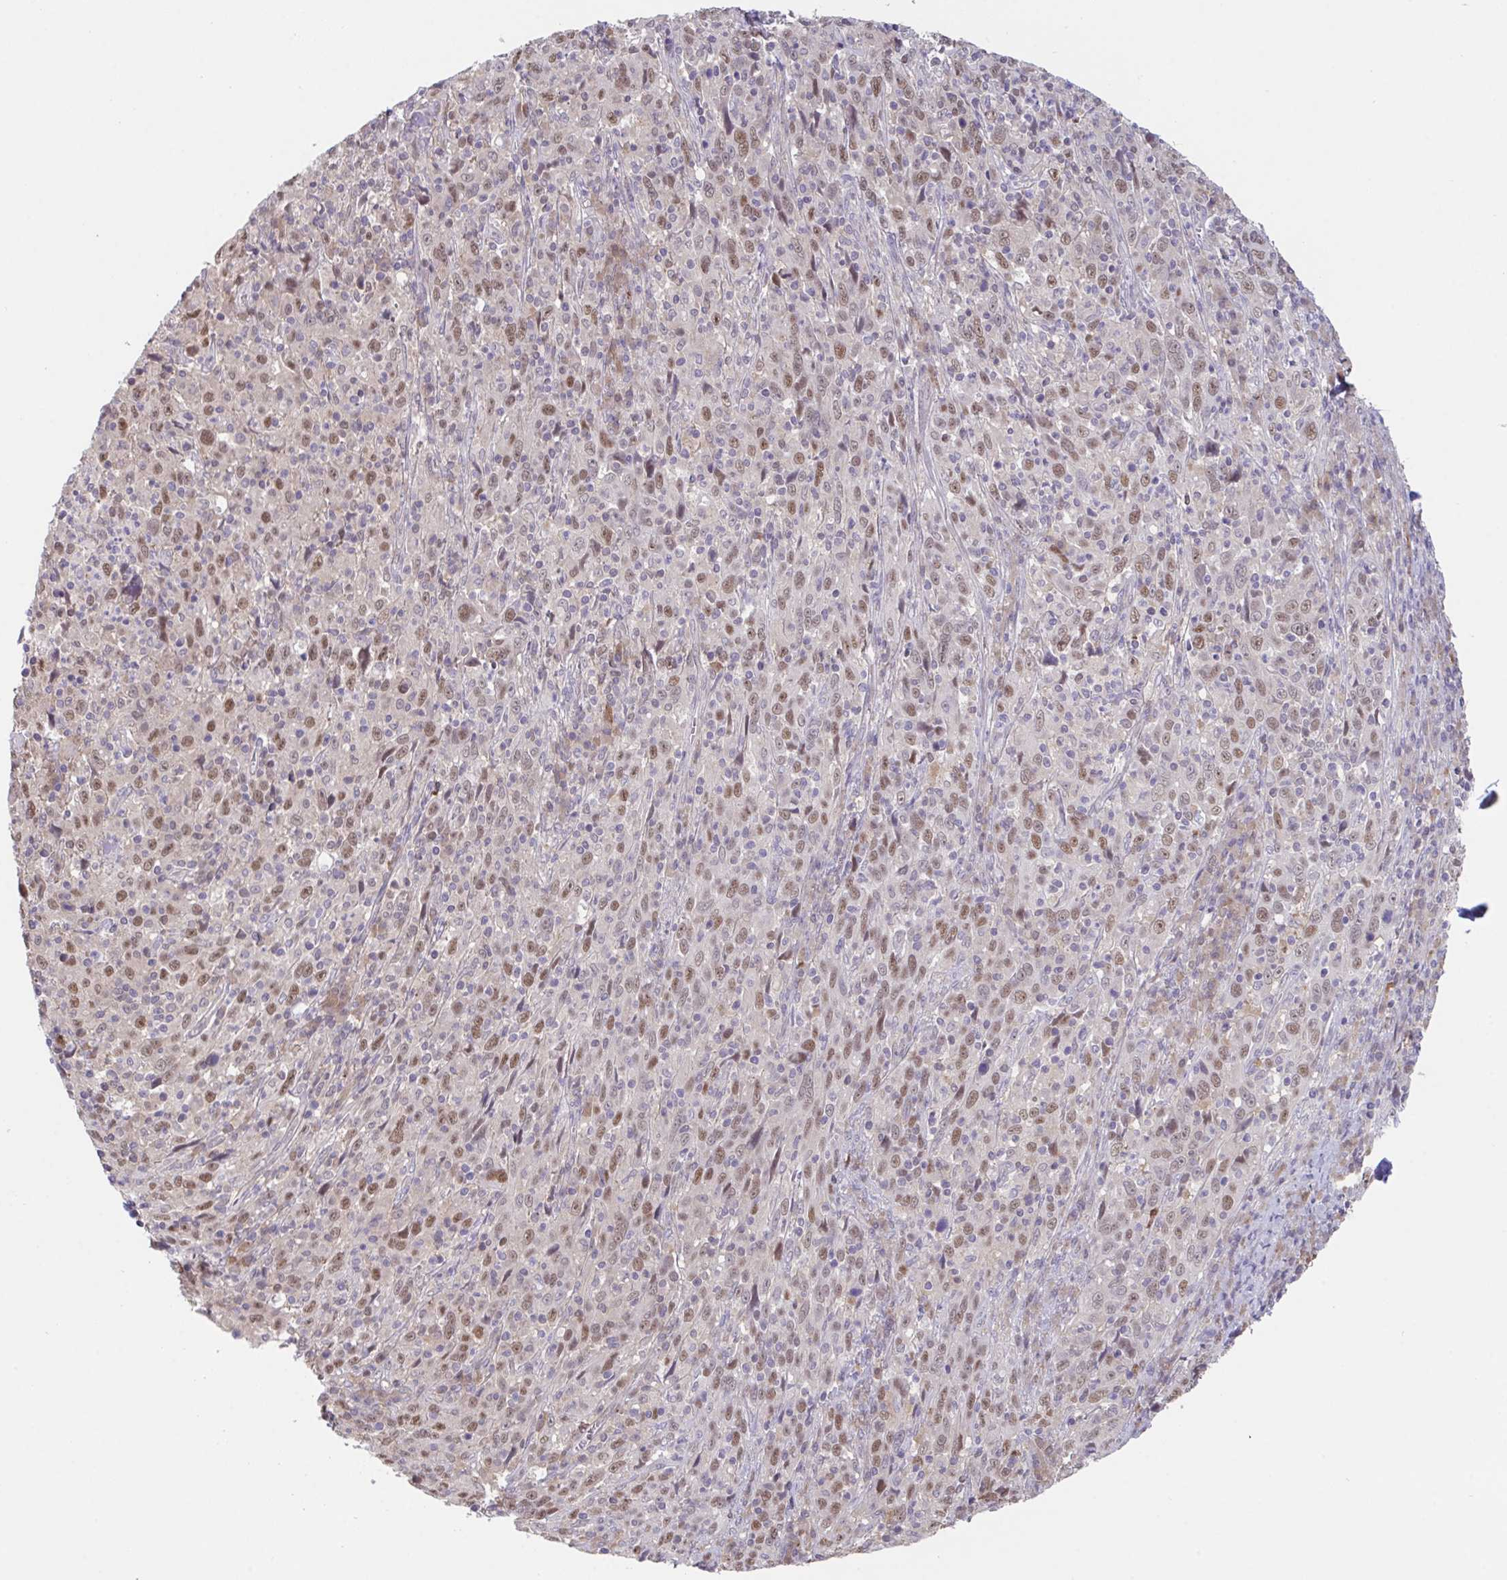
{"staining": {"intensity": "moderate", "quantity": "25%-75%", "location": "nuclear"}, "tissue": "cervical cancer", "cell_type": "Tumor cells", "image_type": "cancer", "snomed": [{"axis": "morphology", "description": "Squamous cell carcinoma, NOS"}, {"axis": "topography", "description": "Cervix"}], "caption": "This histopathology image demonstrates cervical cancer (squamous cell carcinoma) stained with immunohistochemistry to label a protein in brown. The nuclear of tumor cells show moderate positivity for the protein. Nuclei are counter-stained blue.", "gene": "ZNF444", "patient": {"sex": "female", "age": 46}}